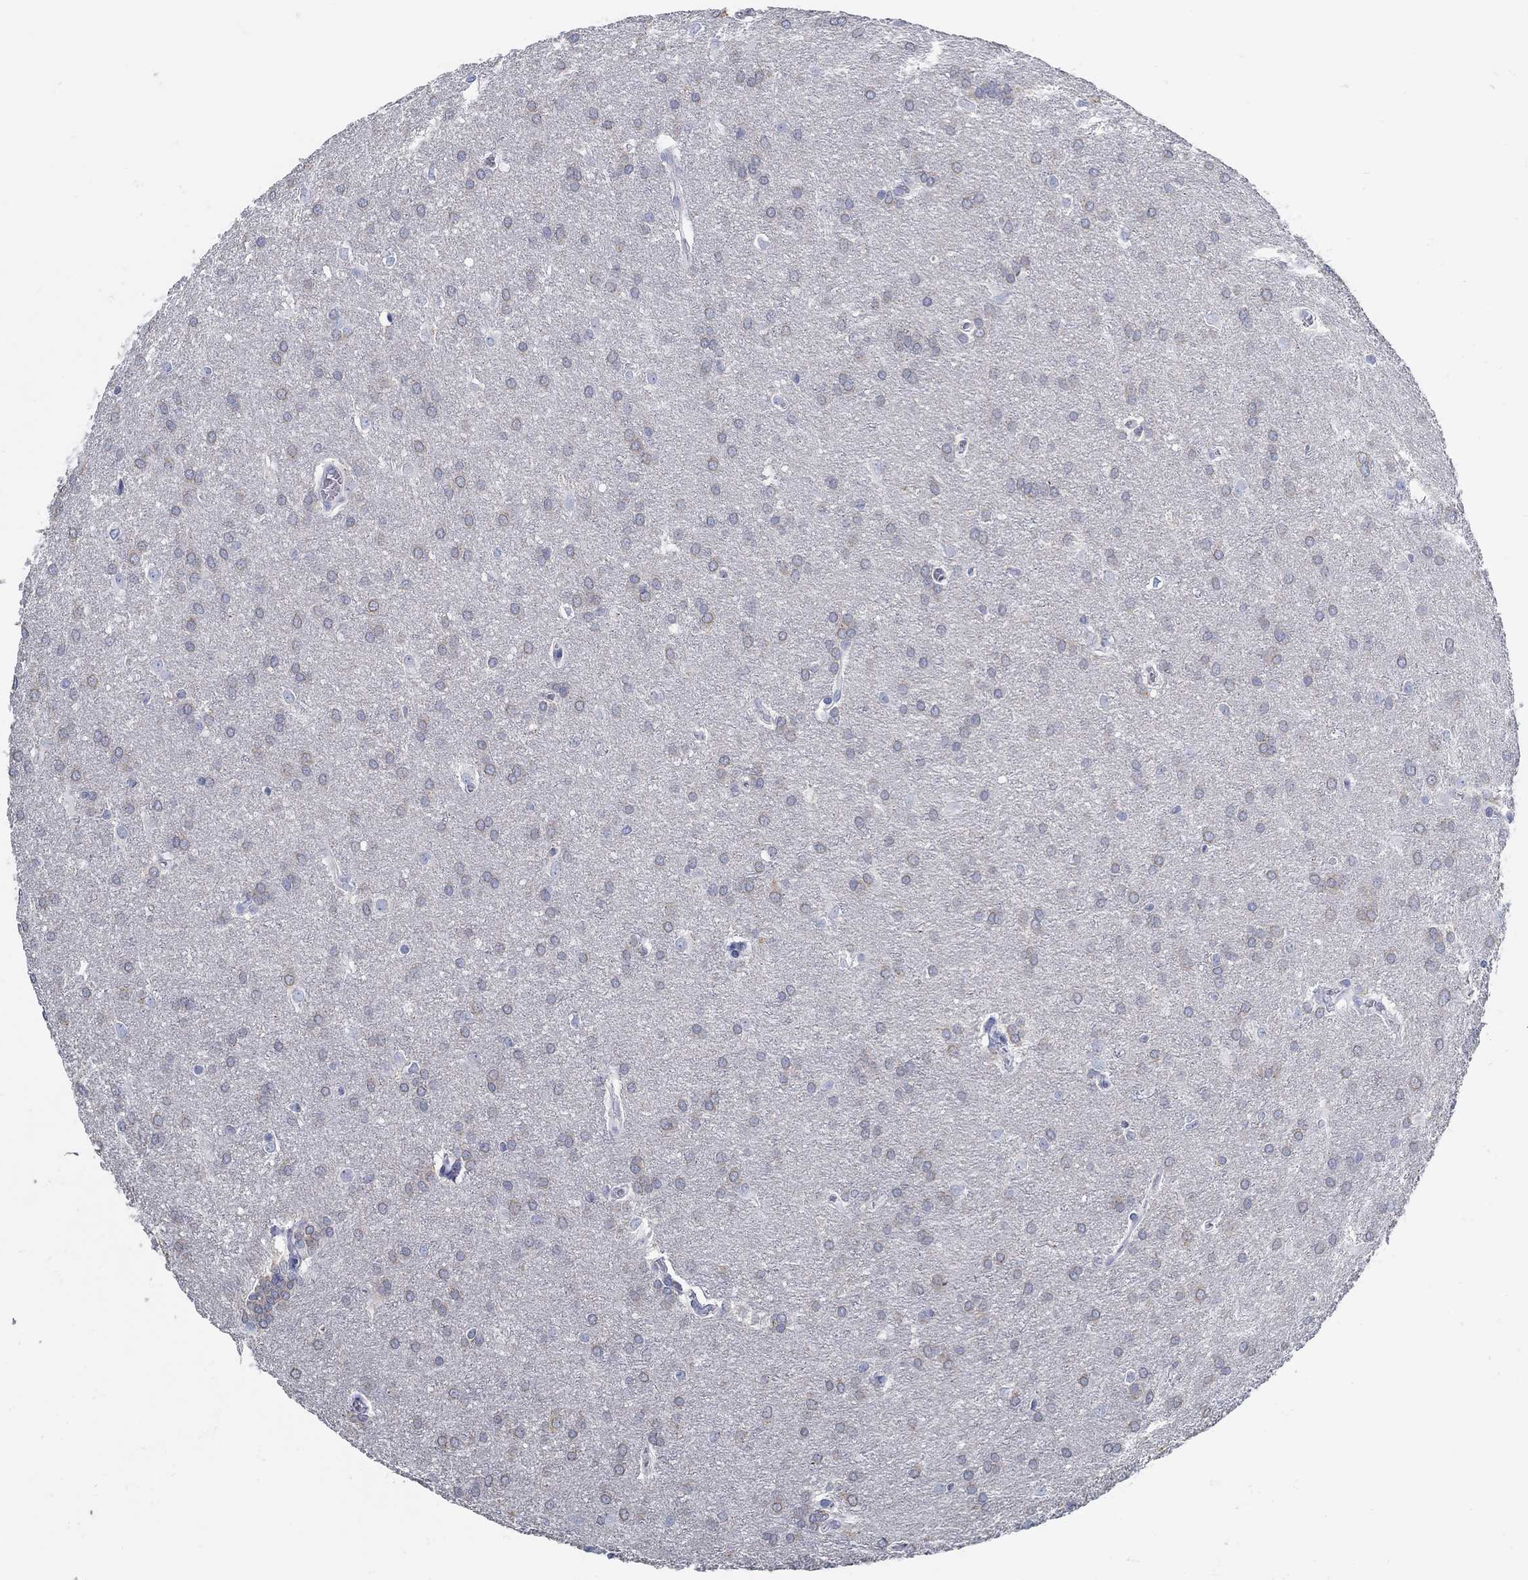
{"staining": {"intensity": "negative", "quantity": "none", "location": "none"}, "tissue": "glioma", "cell_type": "Tumor cells", "image_type": "cancer", "snomed": [{"axis": "morphology", "description": "Glioma, malignant, Low grade"}, {"axis": "topography", "description": "Brain"}], "caption": "Malignant glioma (low-grade) was stained to show a protein in brown. There is no significant positivity in tumor cells.", "gene": "ZFAND4", "patient": {"sex": "female", "age": 32}}